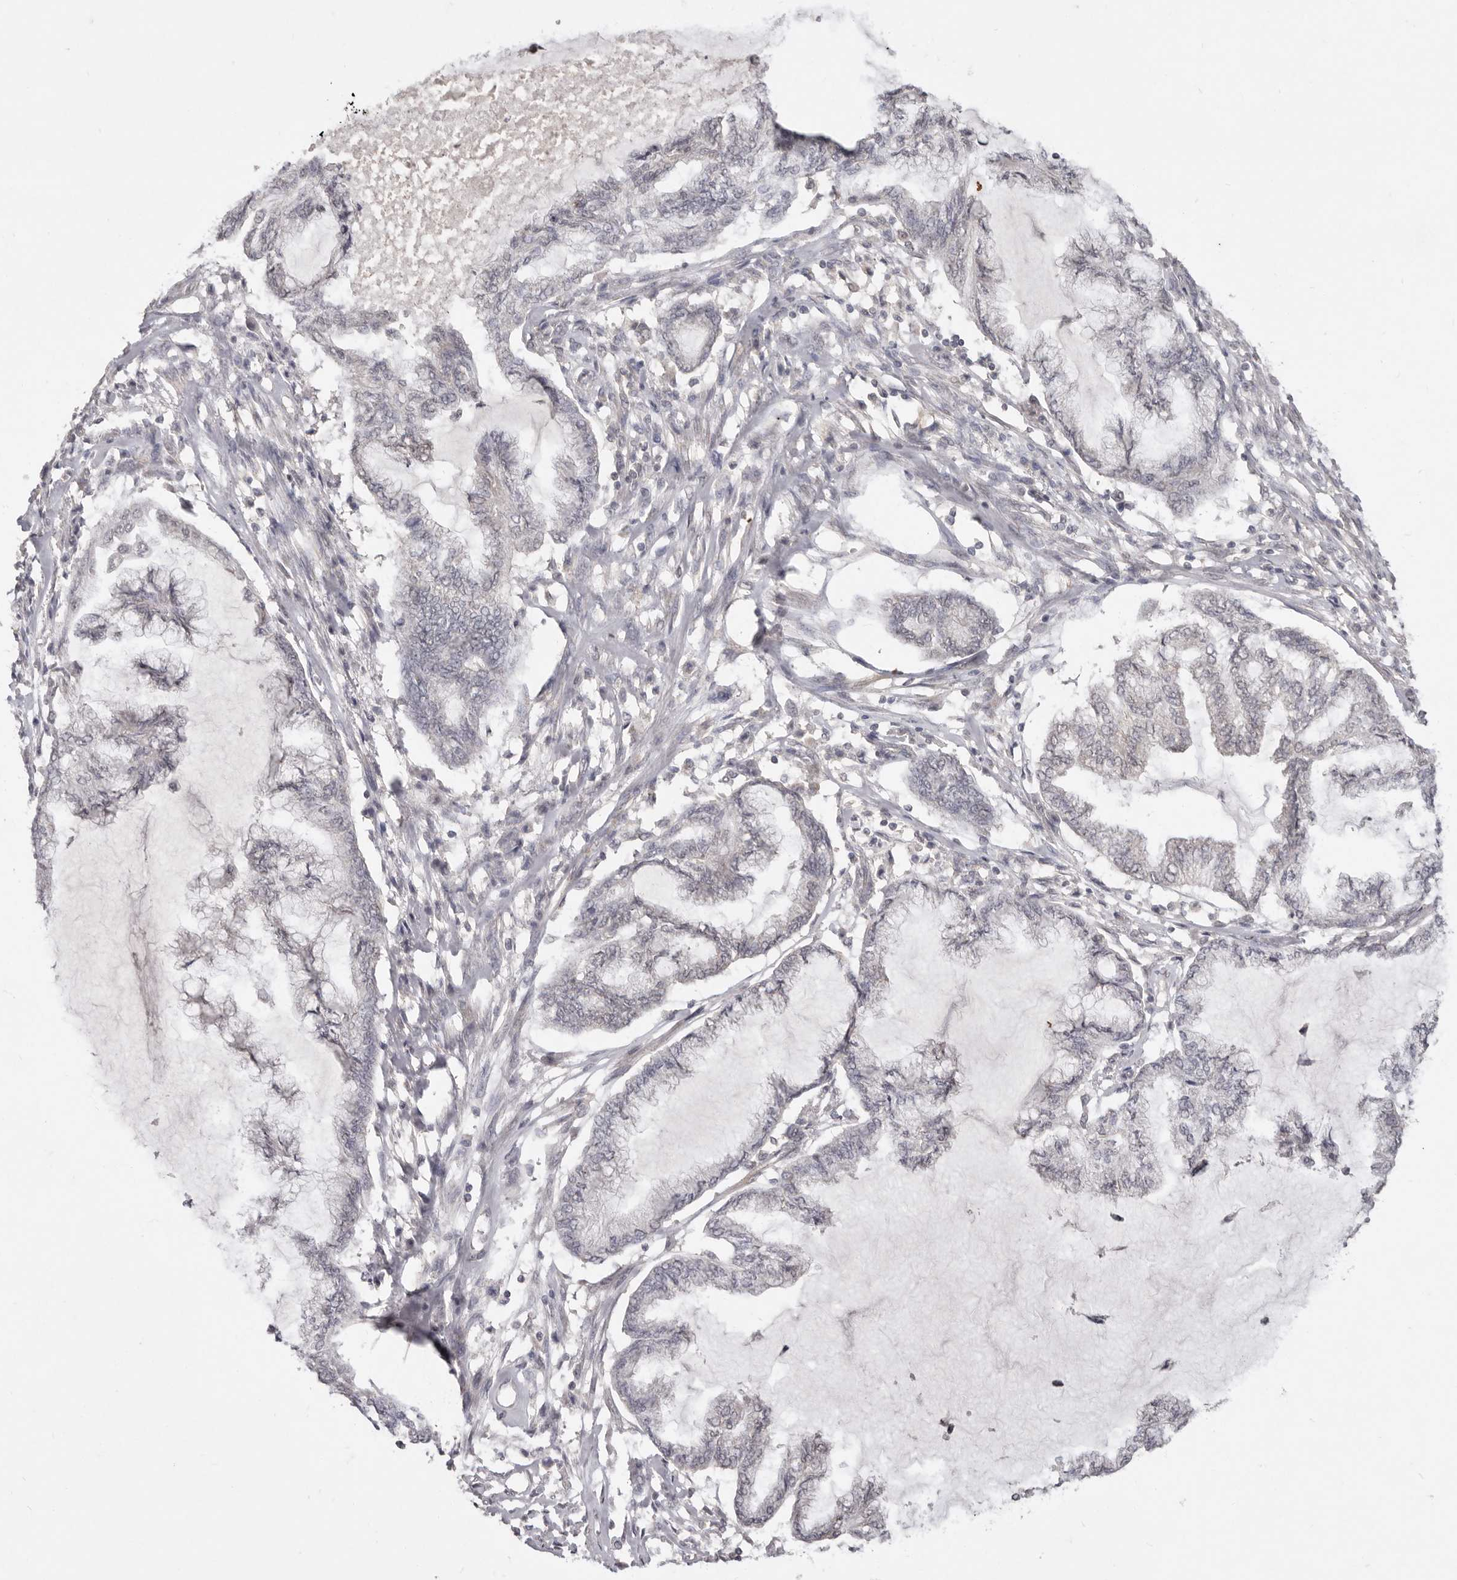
{"staining": {"intensity": "negative", "quantity": "none", "location": "none"}, "tissue": "endometrial cancer", "cell_type": "Tumor cells", "image_type": "cancer", "snomed": [{"axis": "morphology", "description": "Adenocarcinoma, NOS"}, {"axis": "topography", "description": "Endometrium"}], "caption": "Human endometrial cancer (adenocarcinoma) stained for a protein using IHC reveals no positivity in tumor cells.", "gene": "LINGO2", "patient": {"sex": "female", "age": 86}}